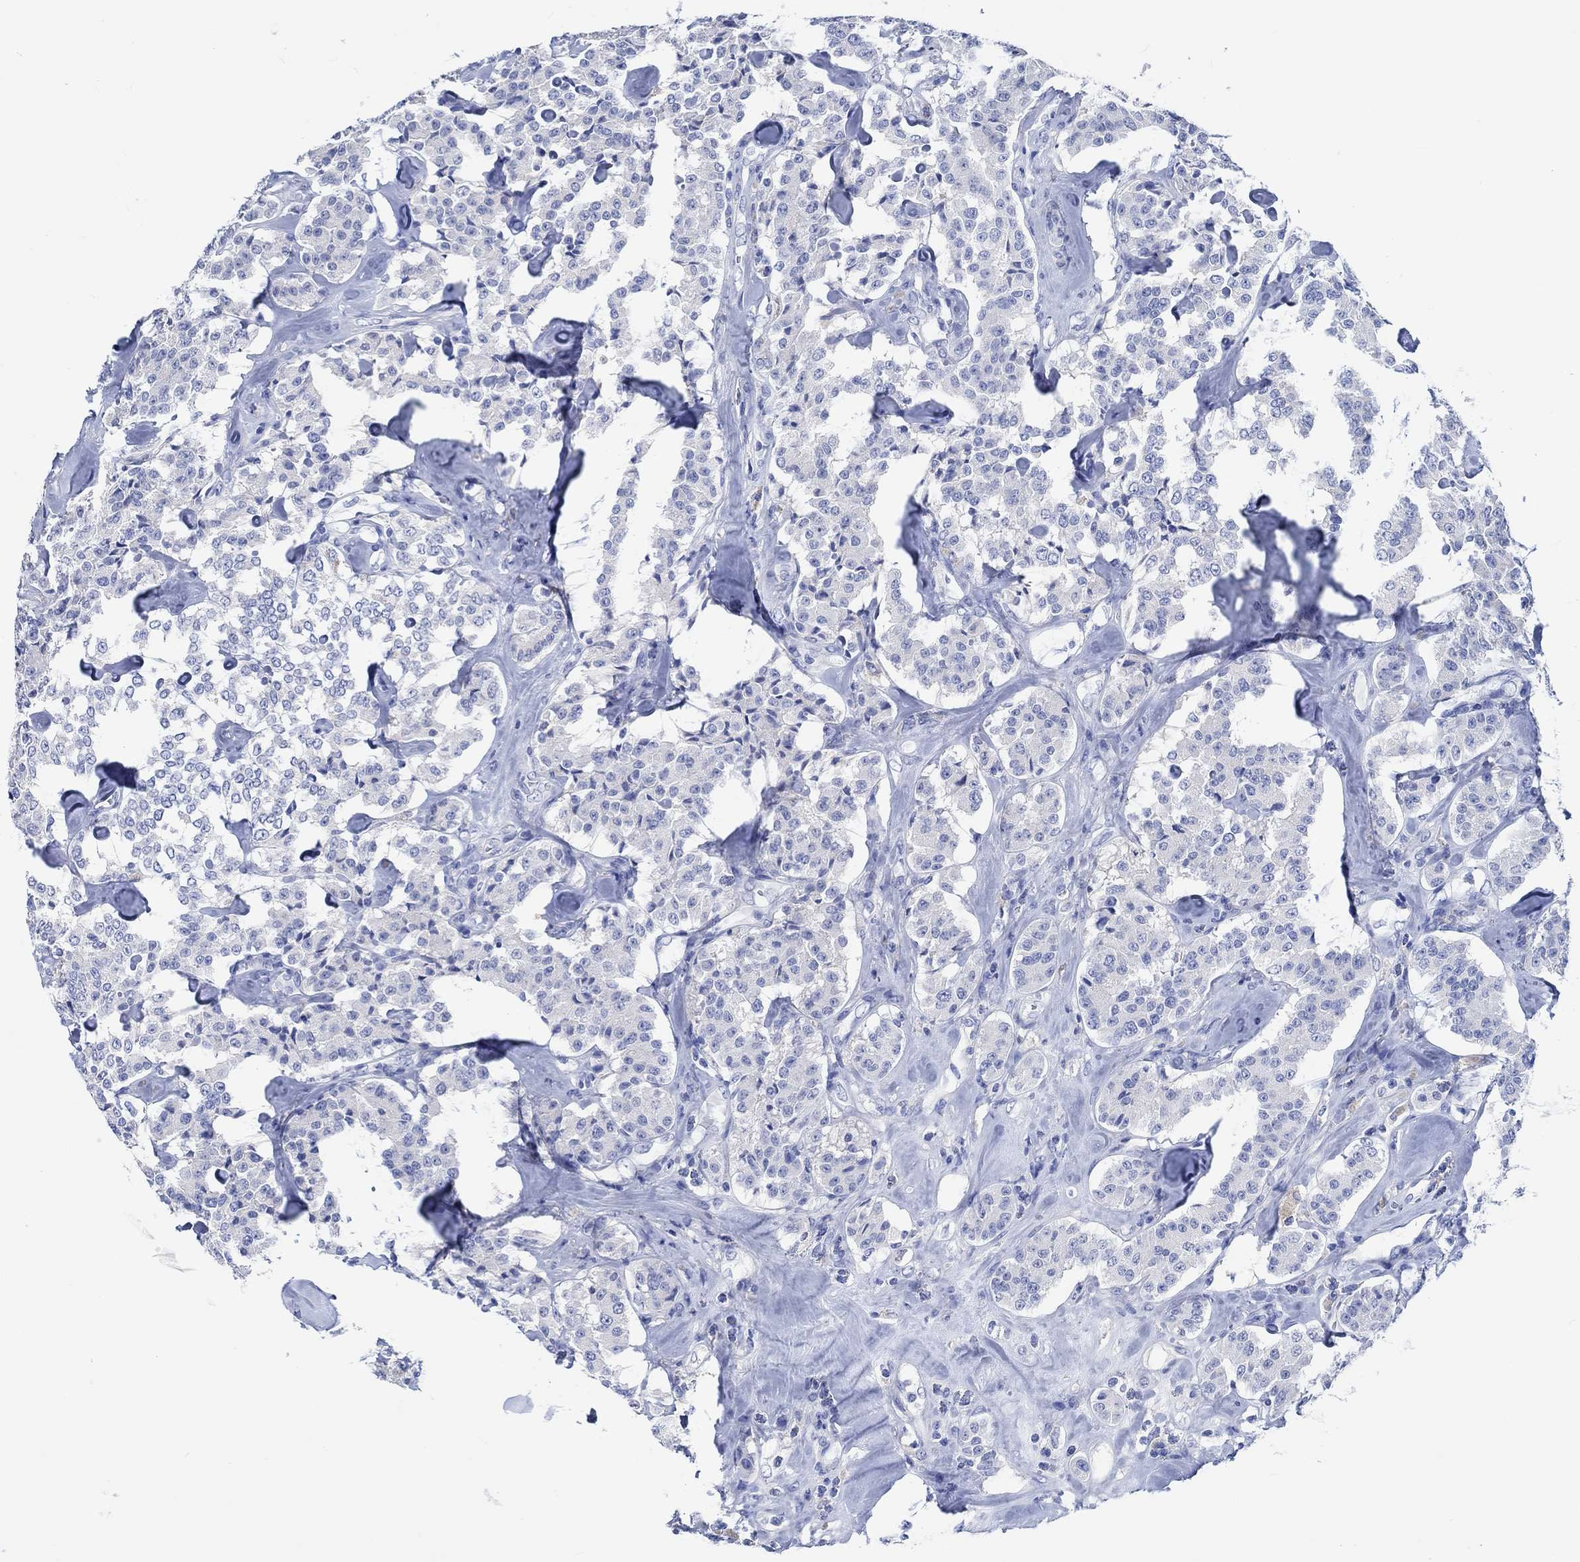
{"staining": {"intensity": "negative", "quantity": "none", "location": "none"}, "tissue": "carcinoid", "cell_type": "Tumor cells", "image_type": "cancer", "snomed": [{"axis": "morphology", "description": "Carcinoid, malignant, NOS"}, {"axis": "topography", "description": "Pancreas"}], "caption": "This is a image of immunohistochemistry staining of carcinoid, which shows no expression in tumor cells.", "gene": "SHISA4", "patient": {"sex": "male", "age": 41}}